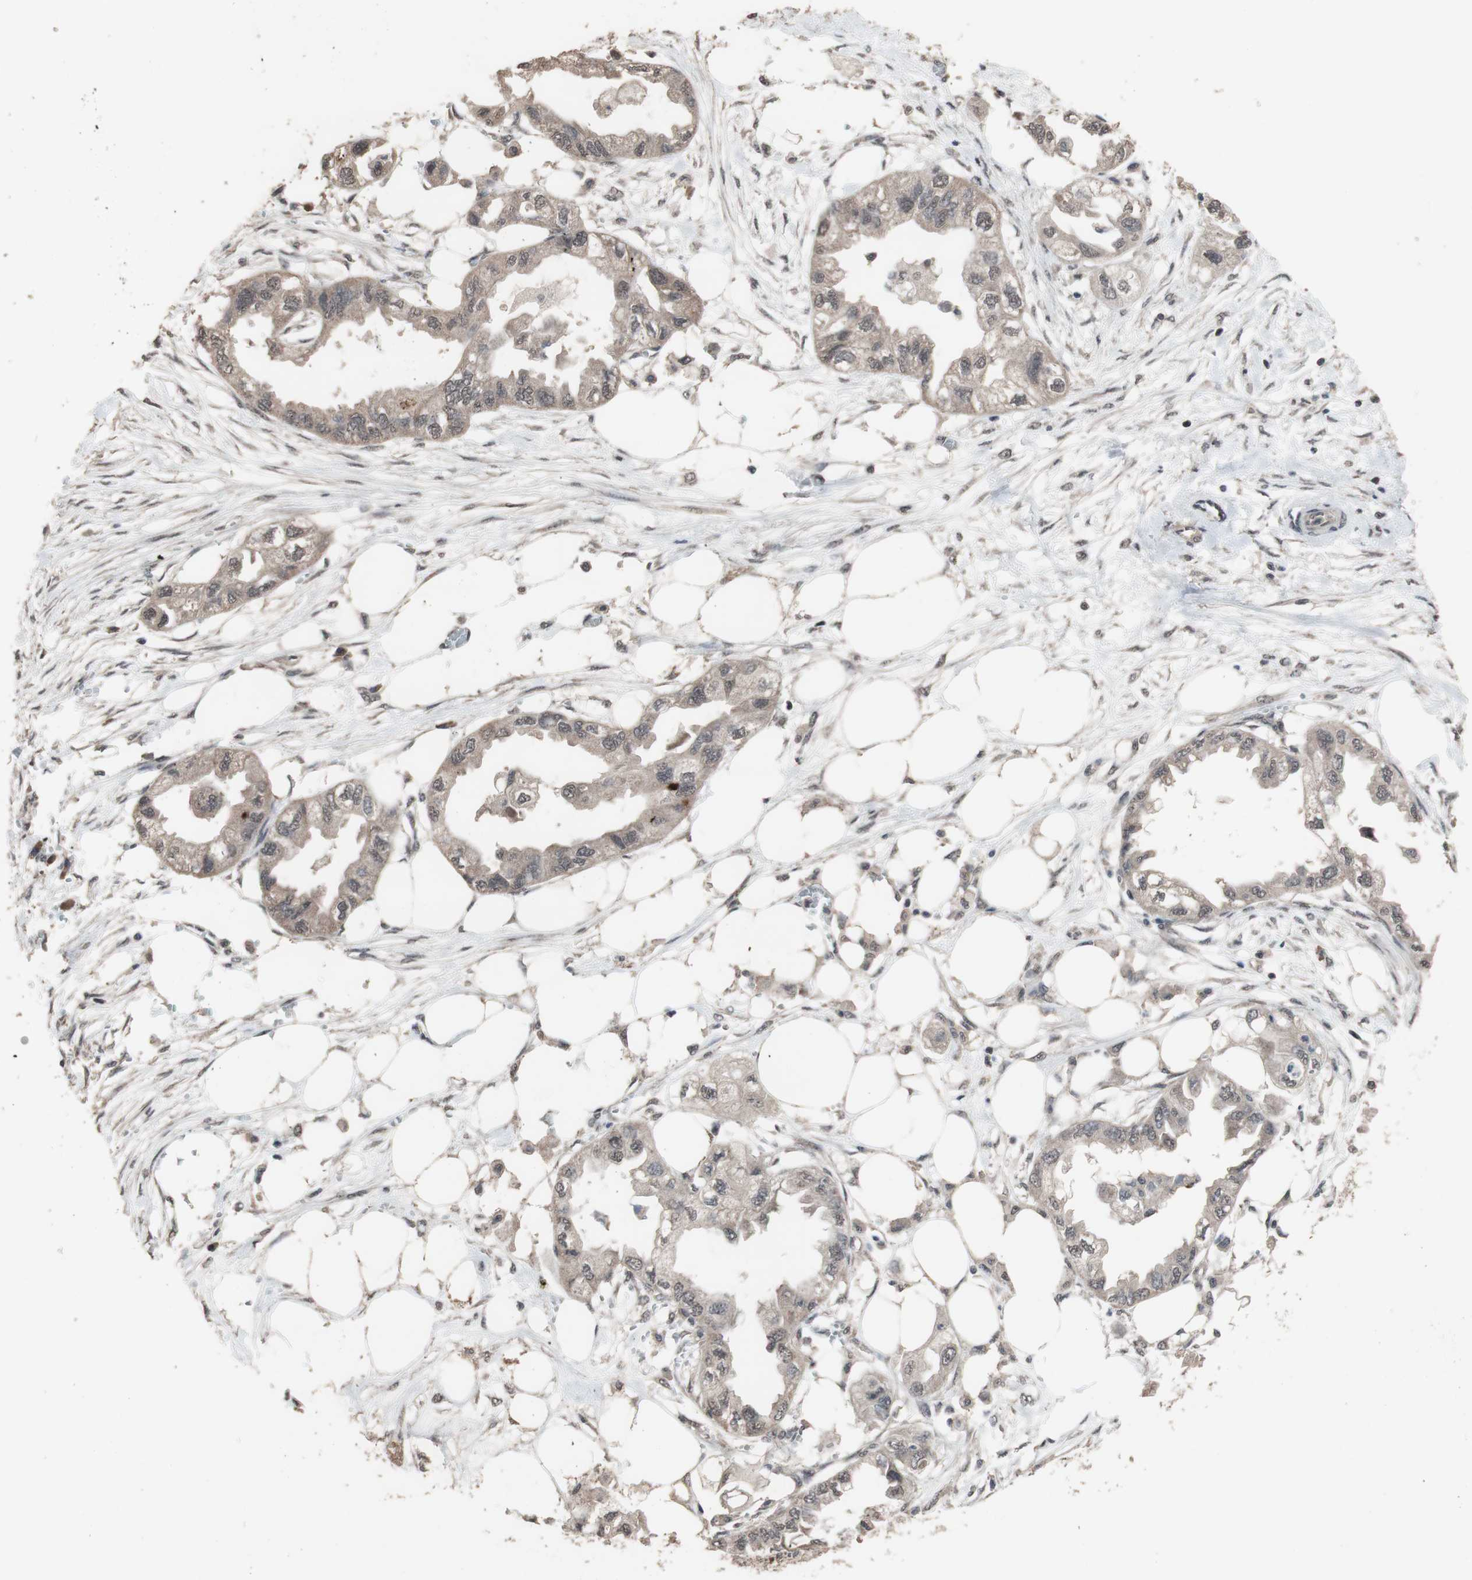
{"staining": {"intensity": "moderate", "quantity": ">75%", "location": "cytoplasmic/membranous"}, "tissue": "endometrial cancer", "cell_type": "Tumor cells", "image_type": "cancer", "snomed": [{"axis": "morphology", "description": "Adenocarcinoma, NOS"}, {"axis": "topography", "description": "Endometrium"}], "caption": "High-power microscopy captured an immunohistochemistry (IHC) histopathology image of endometrial adenocarcinoma, revealing moderate cytoplasmic/membranous staining in about >75% of tumor cells. Nuclei are stained in blue.", "gene": "KANSL1", "patient": {"sex": "female", "age": 67}}